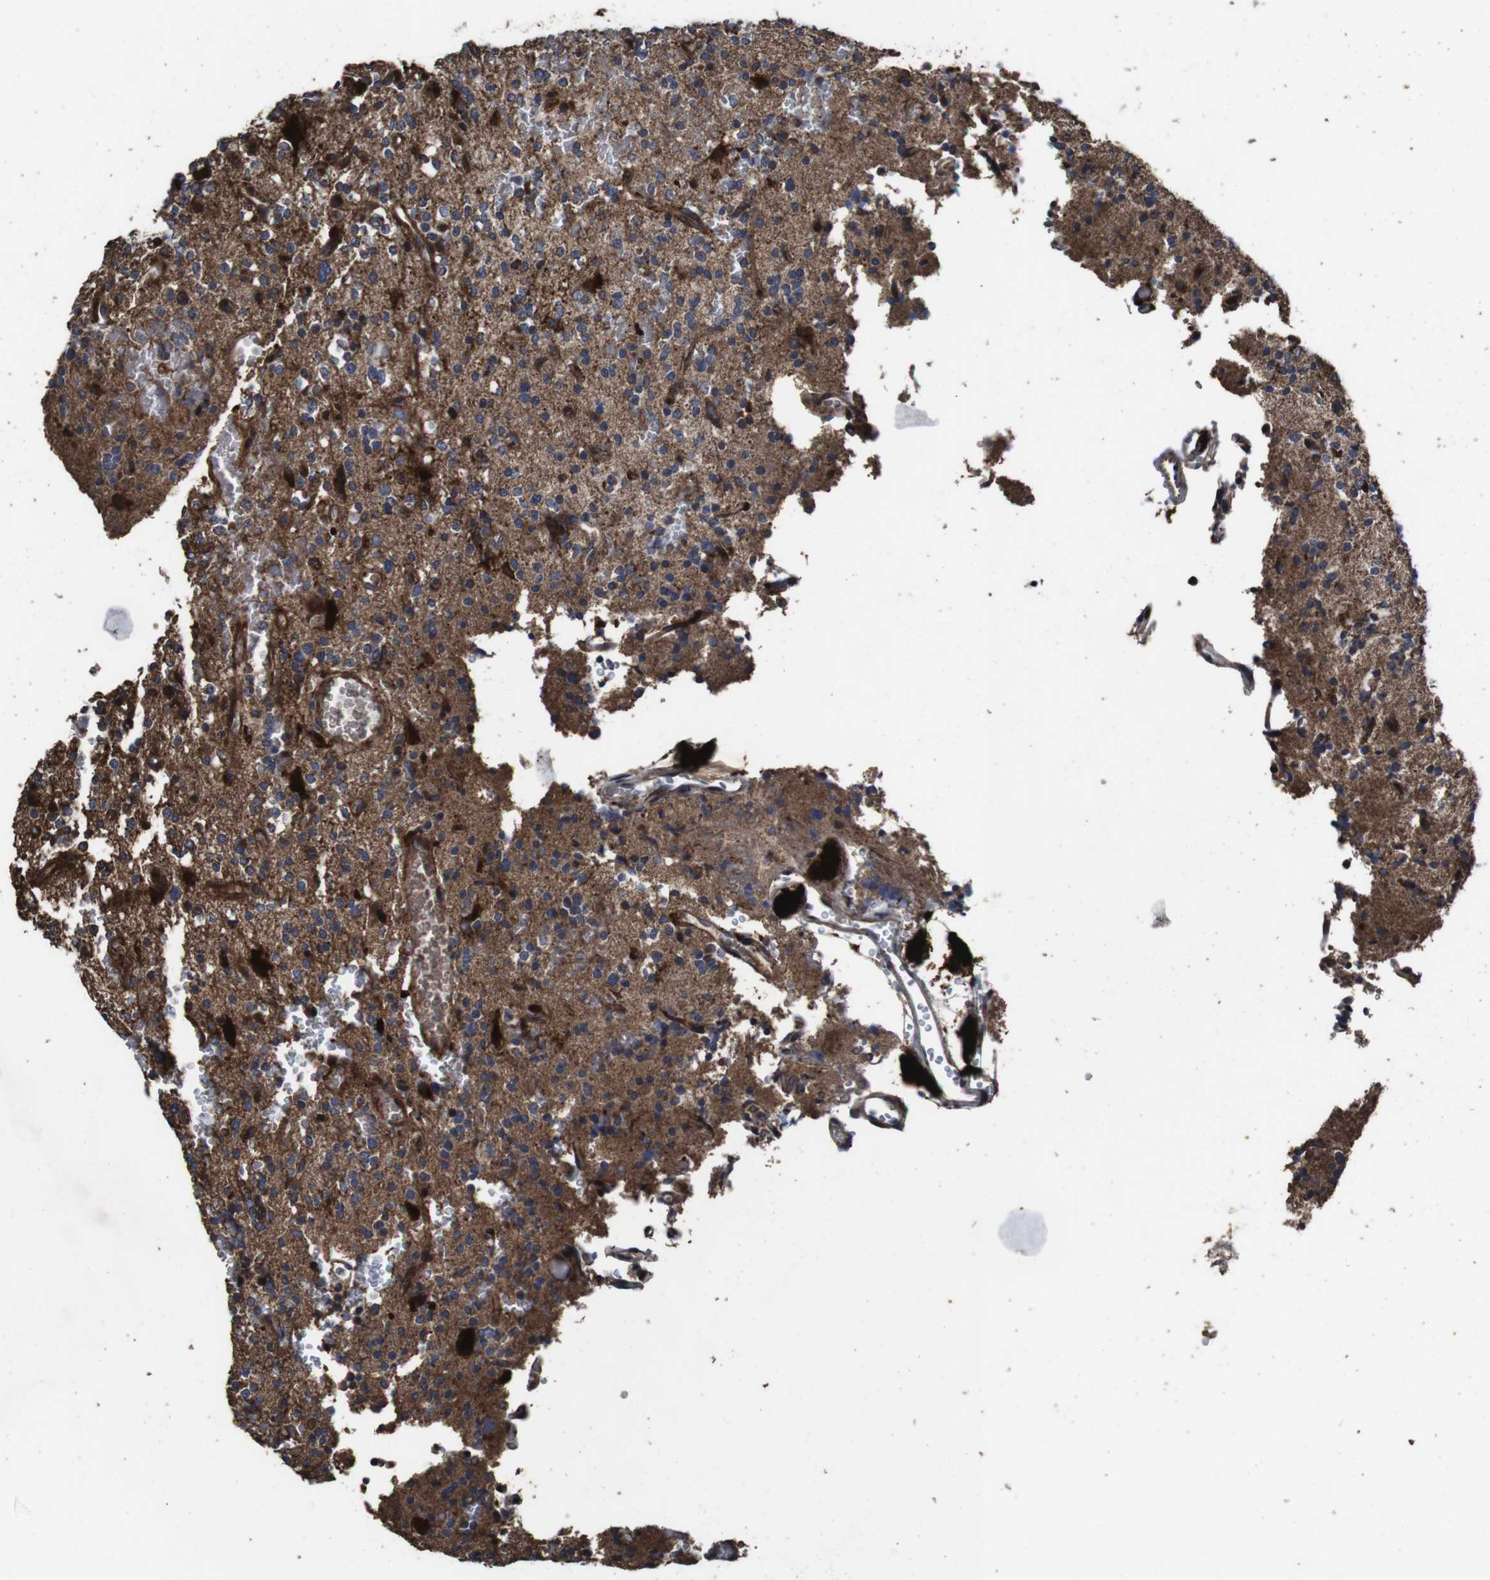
{"staining": {"intensity": "moderate", "quantity": ">75%", "location": "cytoplasmic/membranous"}, "tissue": "glioma", "cell_type": "Tumor cells", "image_type": "cancer", "snomed": [{"axis": "morphology", "description": "Glioma, malignant, High grade"}, {"axis": "topography", "description": "Brain"}], "caption": "This is a micrograph of IHC staining of malignant glioma (high-grade), which shows moderate expression in the cytoplasmic/membranous of tumor cells.", "gene": "SMYD3", "patient": {"sex": "male", "age": 47}}